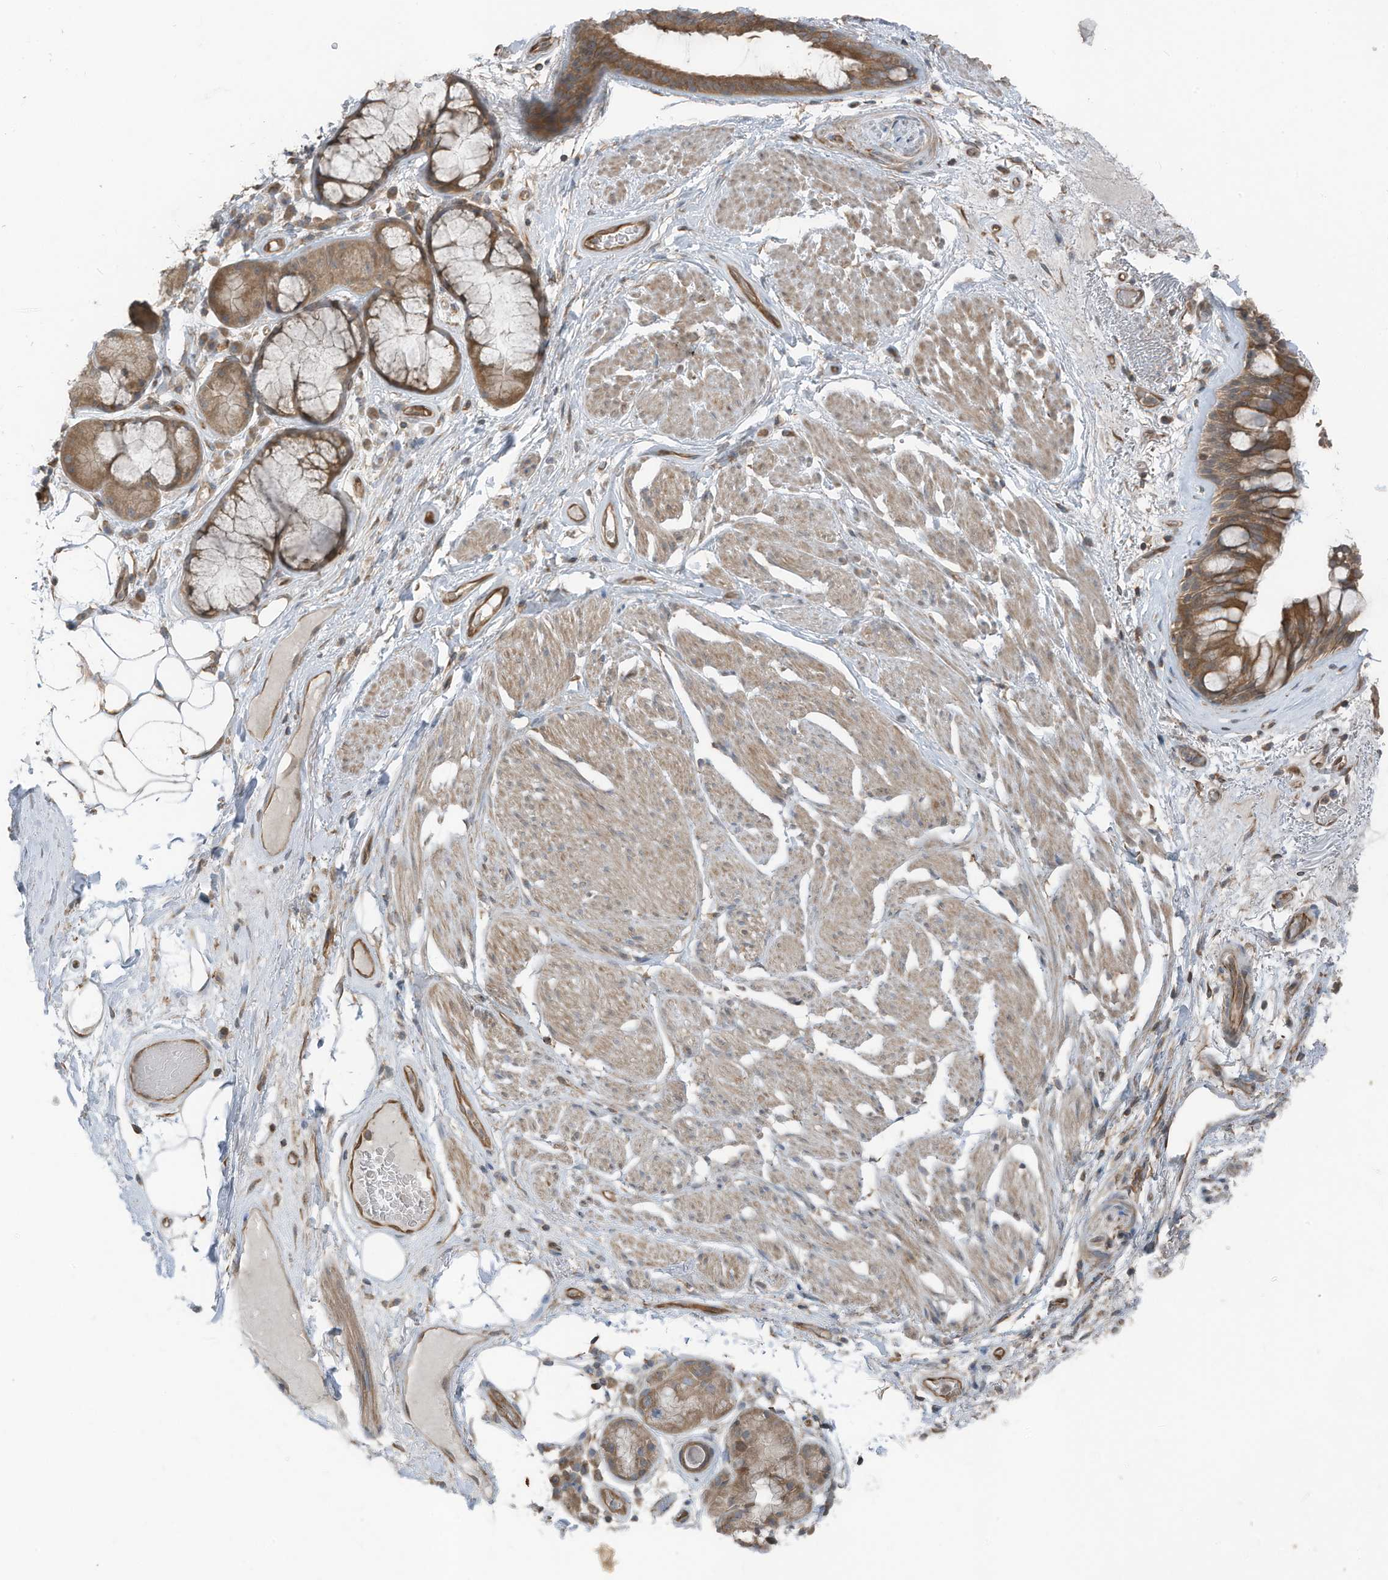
{"staining": {"intensity": "negative", "quantity": "none", "location": "none"}, "tissue": "adipose tissue", "cell_type": "Adipocytes", "image_type": "normal", "snomed": [{"axis": "morphology", "description": "Normal tissue, NOS"}, {"axis": "topography", "description": "Bronchus"}], "caption": "Immunohistochemistry (IHC) of benign human adipose tissue shows no staining in adipocytes.", "gene": "TXNDC9", "patient": {"sex": "male", "age": 66}}